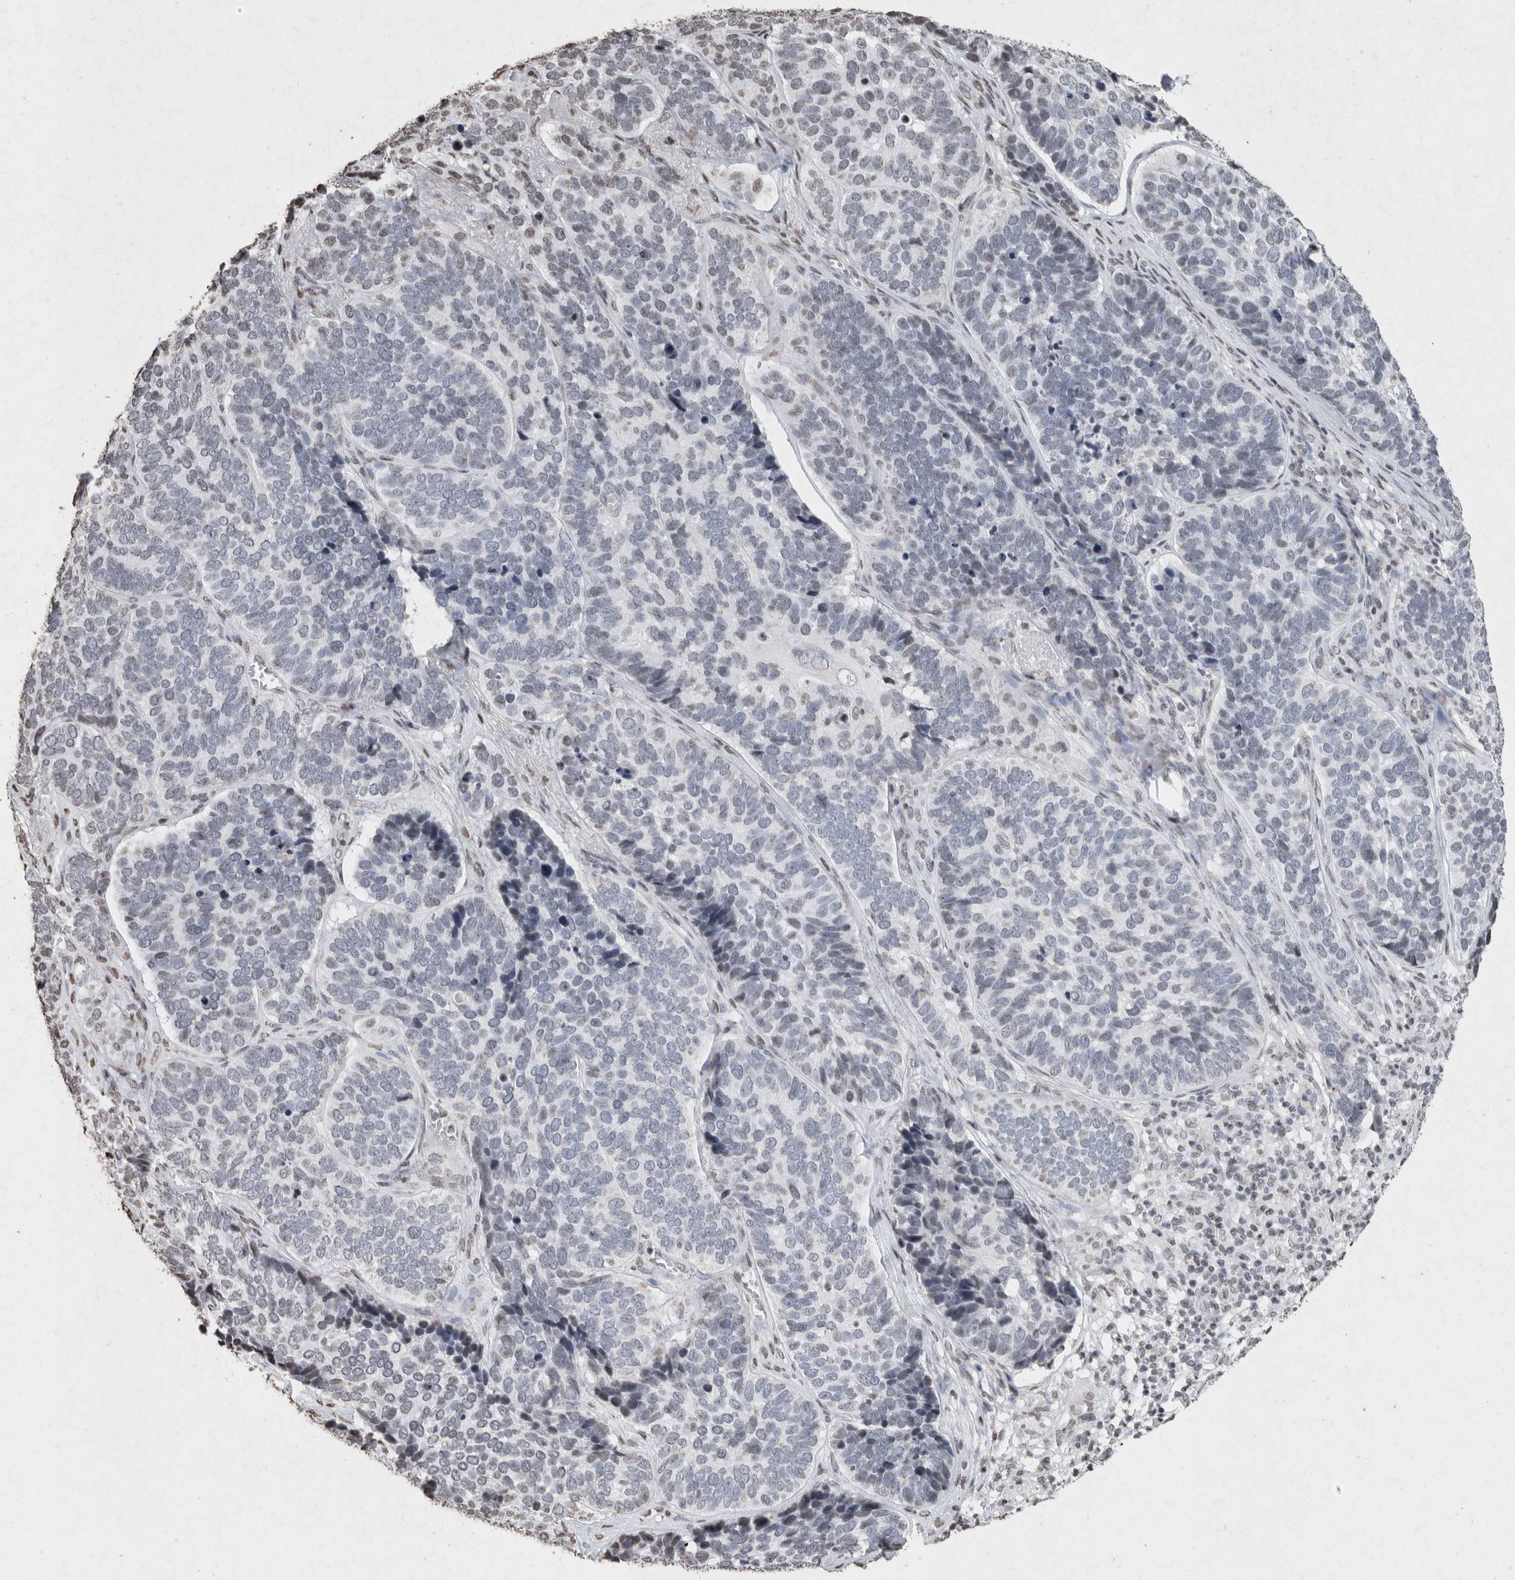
{"staining": {"intensity": "negative", "quantity": "none", "location": "none"}, "tissue": "skin cancer", "cell_type": "Tumor cells", "image_type": "cancer", "snomed": [{"axis": "morphology", "description": "Basal cell carcinoma"}, {"axis": "topography", "description": "Skin"}], "caption": "Immunohistochemistry micrograph of basal cell carcinoma (skin) stained for a protein (brown), which displays no staining in tumor cells.", "gene": "CNTN1", "patient": {"sex": "male", "age": 62}}